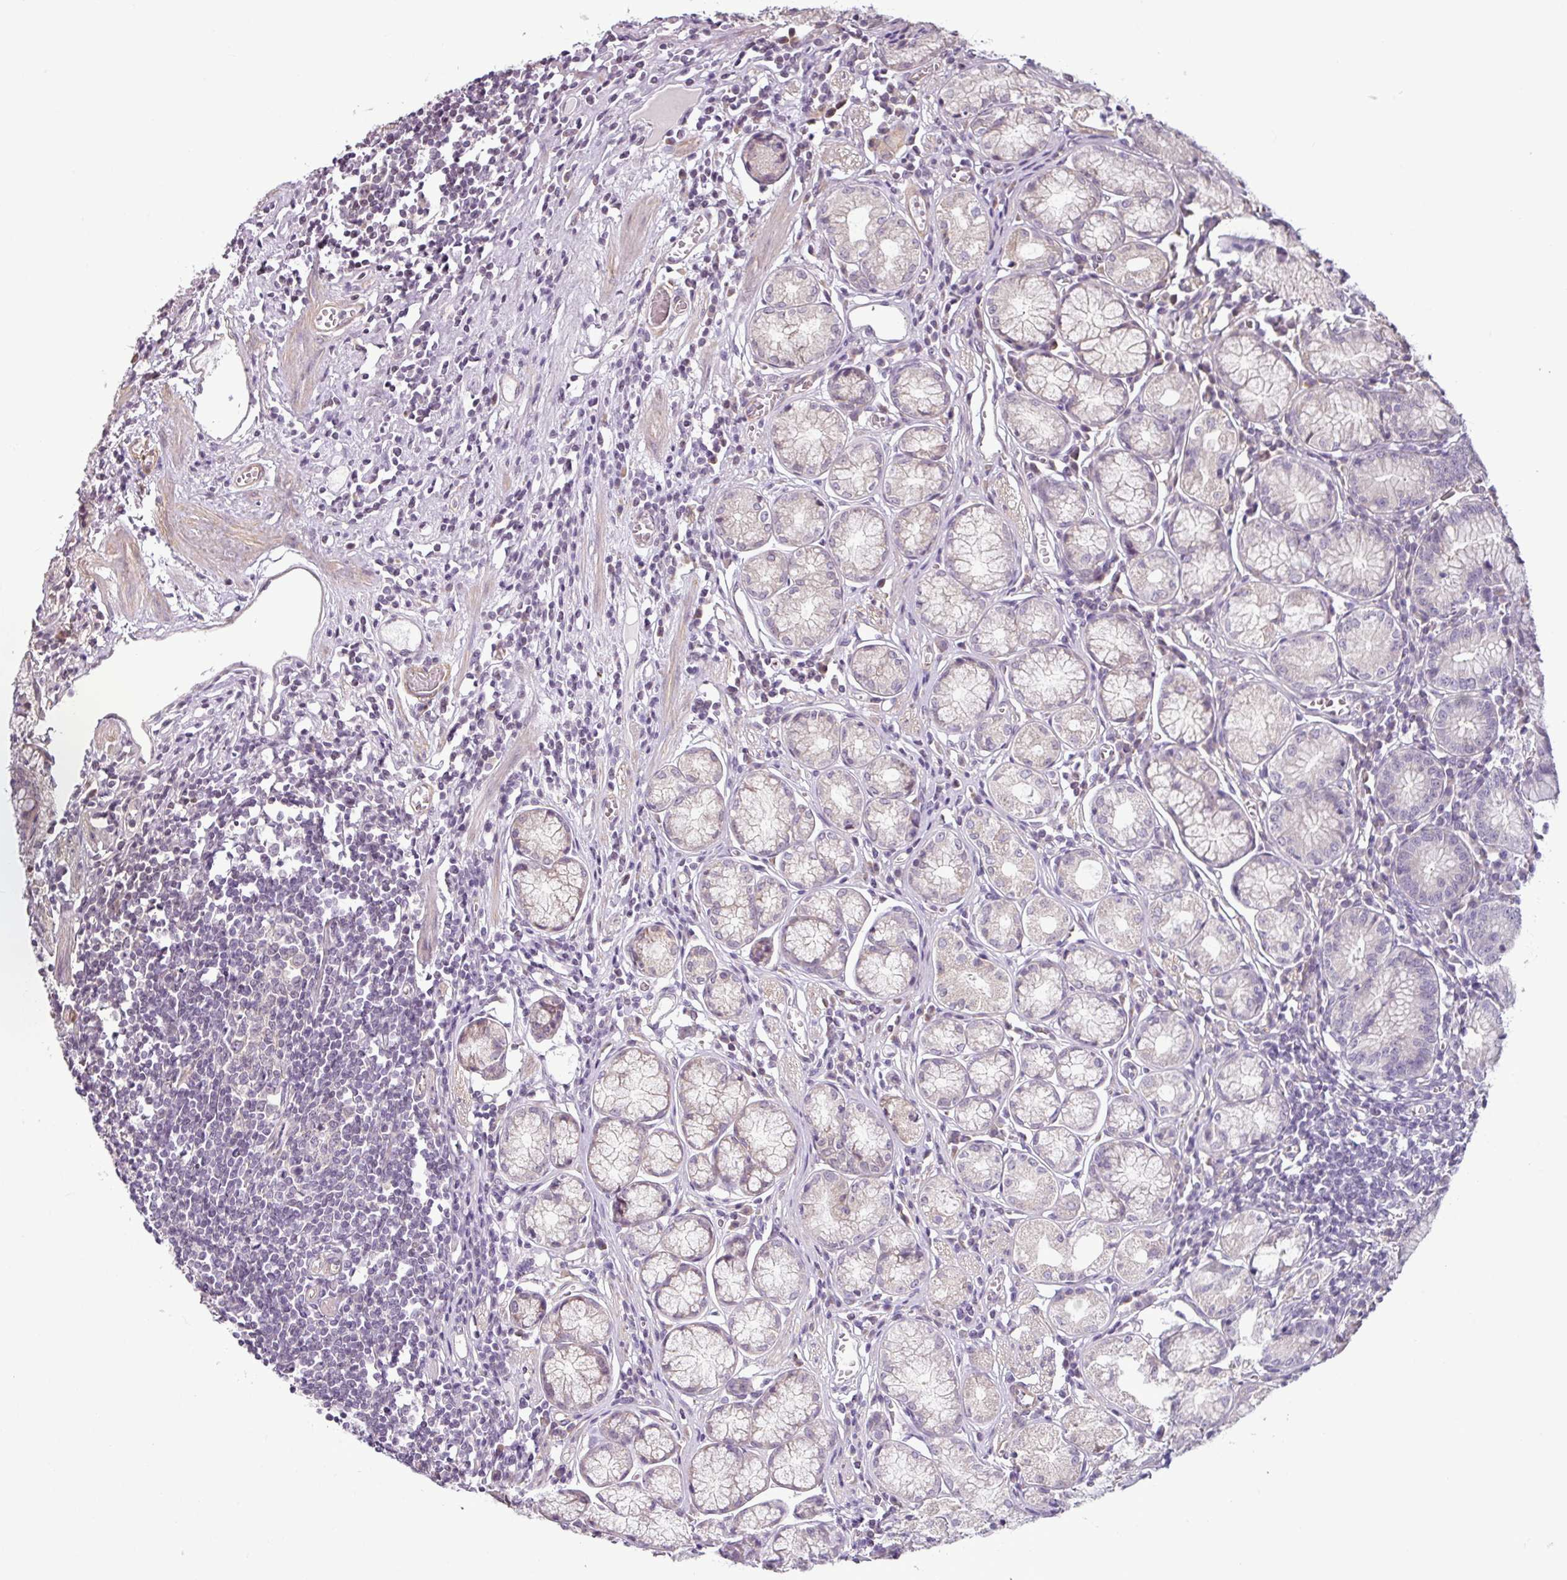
{"staining": {"intensity": "weak", "quantity": "25%-75%", "location": "cytoplasmic/membranous,nuclear"}, "tissue": "stomach", "cell_type": "Glandular cells", "image_type": "normal", "snomed": [{"axis": "morphology", "description": "Normal tissue, NOS"}, {"axis": "topography", "description": "Stomach"}], "caption": "Immunohistochemistry histopathology image of normal stomach: stomach stained using IHC exhibits low levels of weak protein expression localized specifically in the cytoplasmic/membranous,nuclear of glandular cells, appearing as a cytoplasmic/membranous,nuclear brown color.", "gene": "OR52D1", "patient": {"sex": "male", "age": 55}}